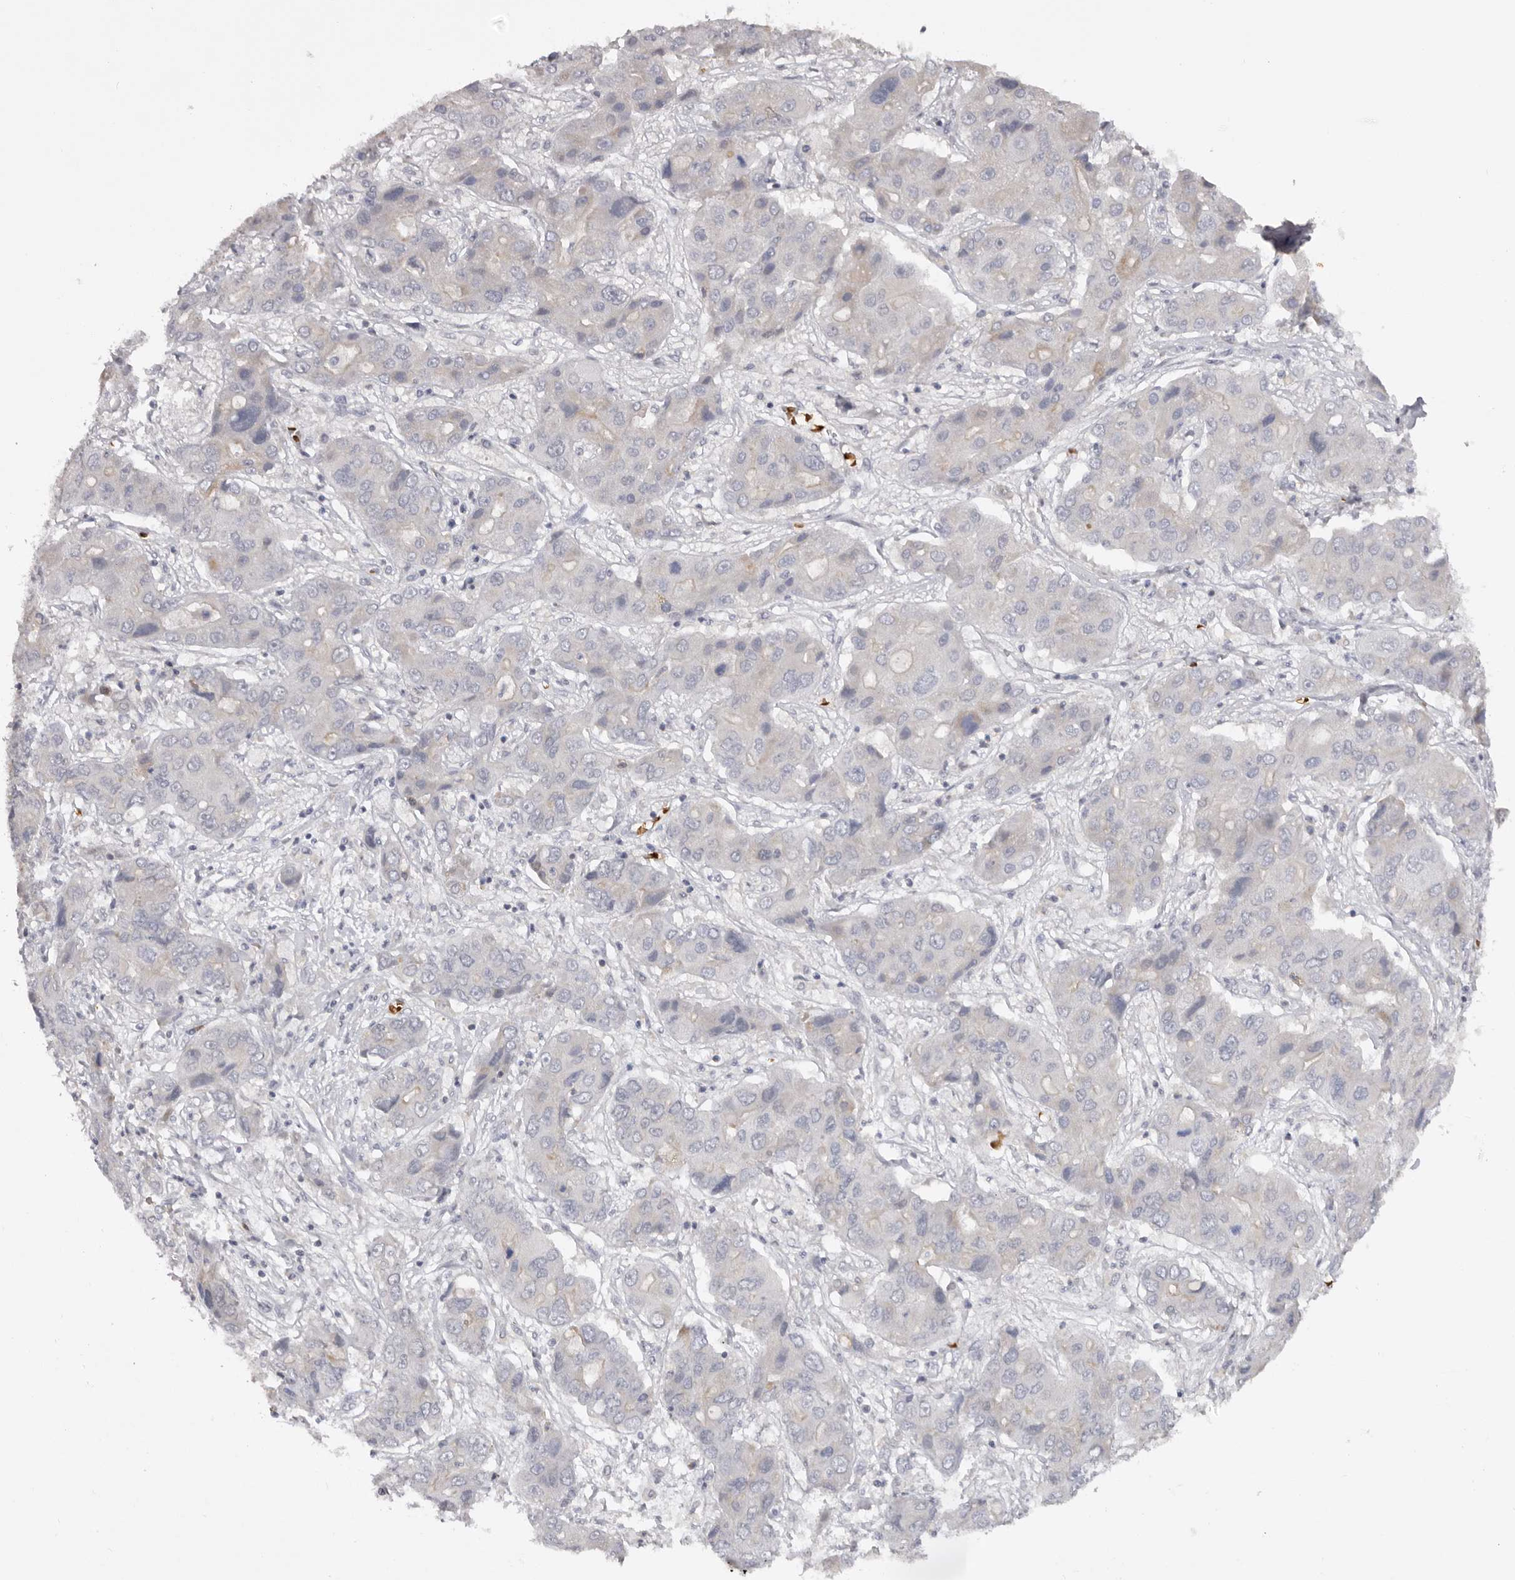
{"staining": {"intensity": "negative", "quantity": "none", "location": "none"}, "tissue": "liver cancer", "cell_type": "Tumor cells", "image_type": "cancer", "snomed": [{"axis": "morphology", "description": "Cholangiocarcinoma"}, {"axis": "topography", "description": "Liver"}], "caption": "This is an IHC histopathology image of human cholangiocarcinoma (liver). There is no expression in tumor cells.", "gene": "TNR", "patient": {"sex": "male", "age": 67}}